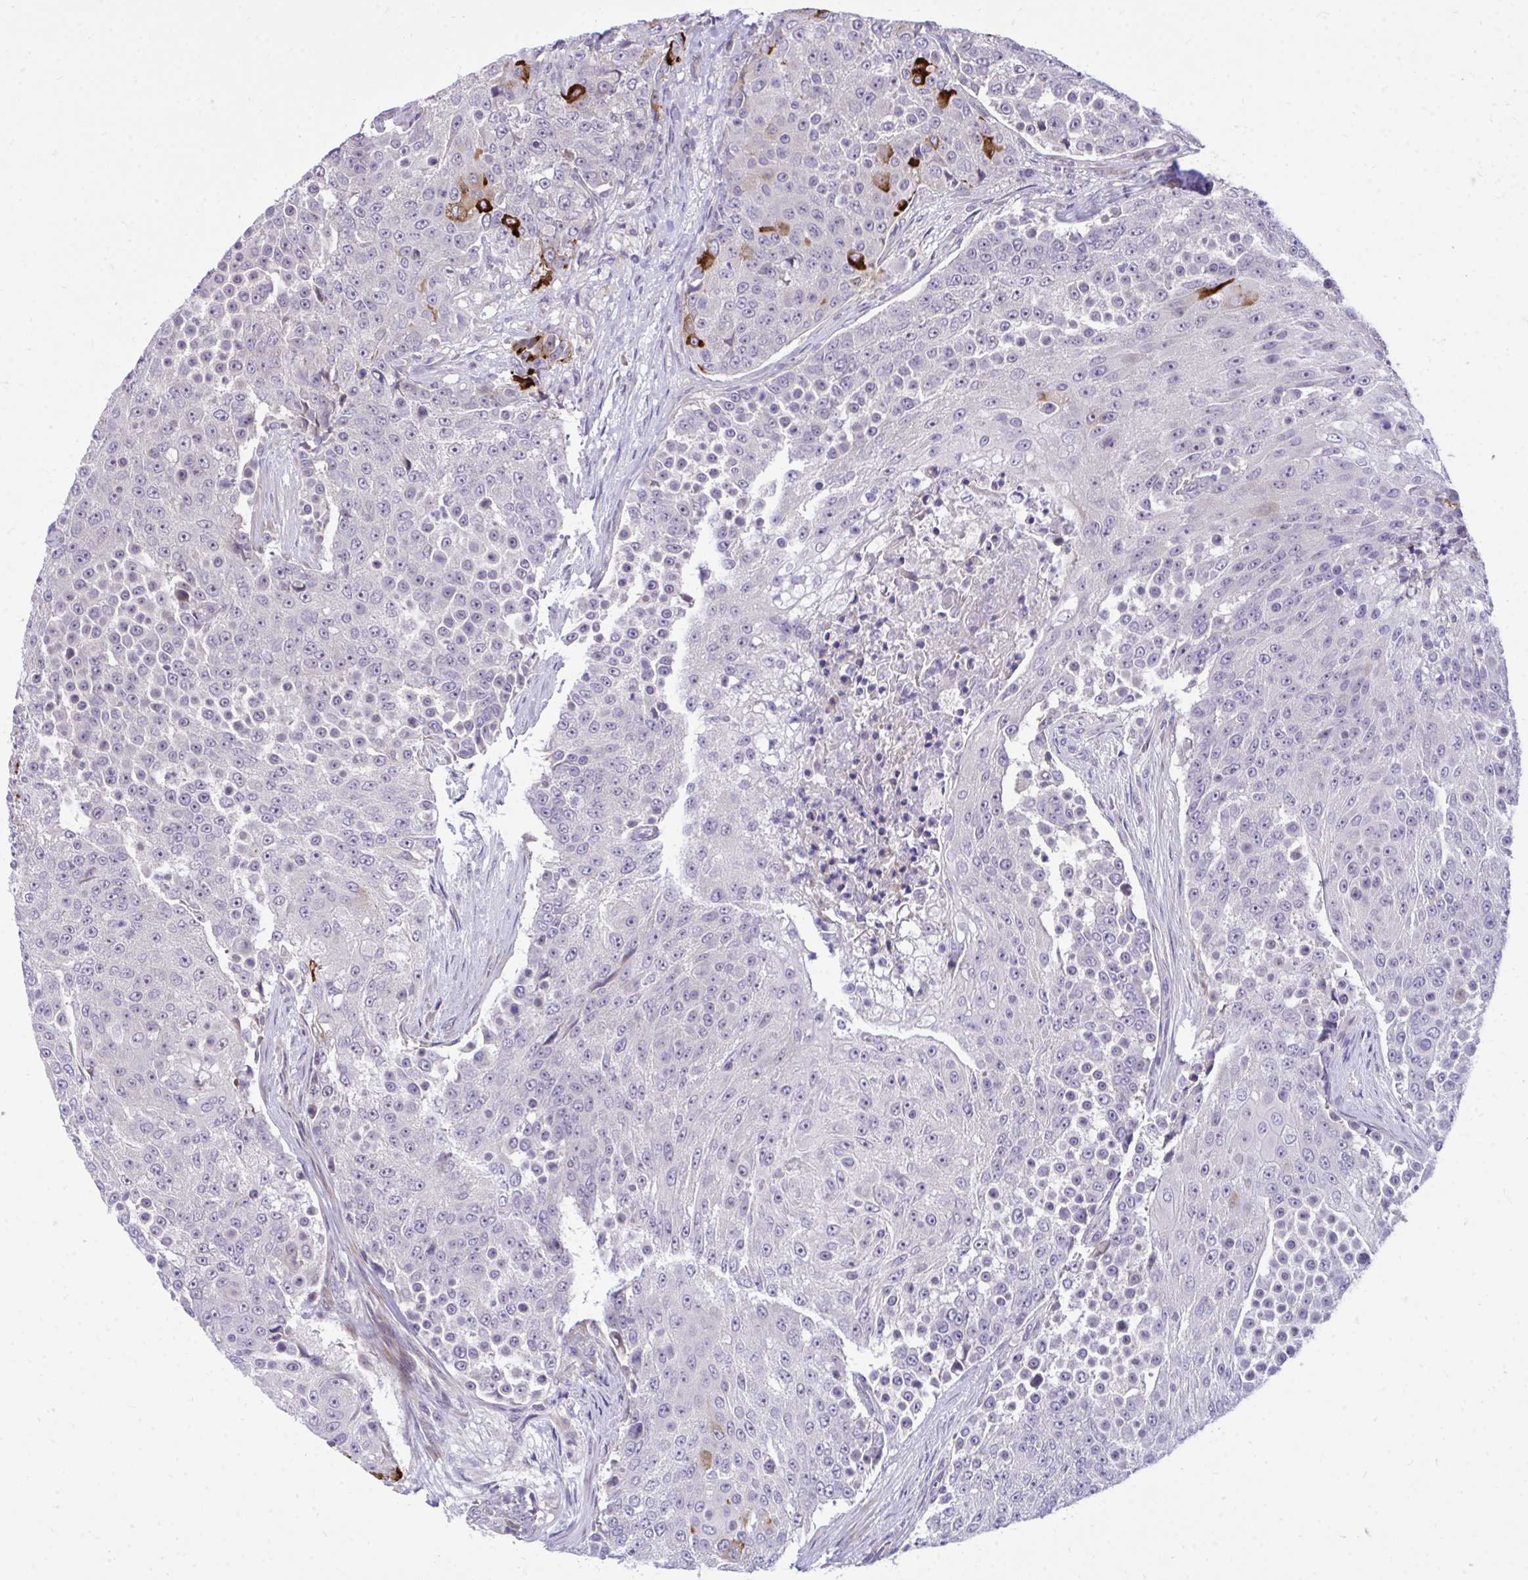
{"staining": {"intensity": "strong", "quantity": "<25%", "location": "cytoplasmic/membranous"}, "tissue": "urothelial cancer", "cell_type": "Tumor cells", "image_type": "cancer", "snomed": [{"axis": "morphology", "description": "Urothelial carcinoma, High grade"}, {"axis": "topography", "description": "Urinary bladder"}], "caption": "Brown immunohistochemical staining in urothelial carcinoma (high-grade) displays strong cytoplasmic/membranous expression in approximately <25% of tumor cells.", "gene": "HMBOX1", "patient": {"sex": "female", "age": 63}}